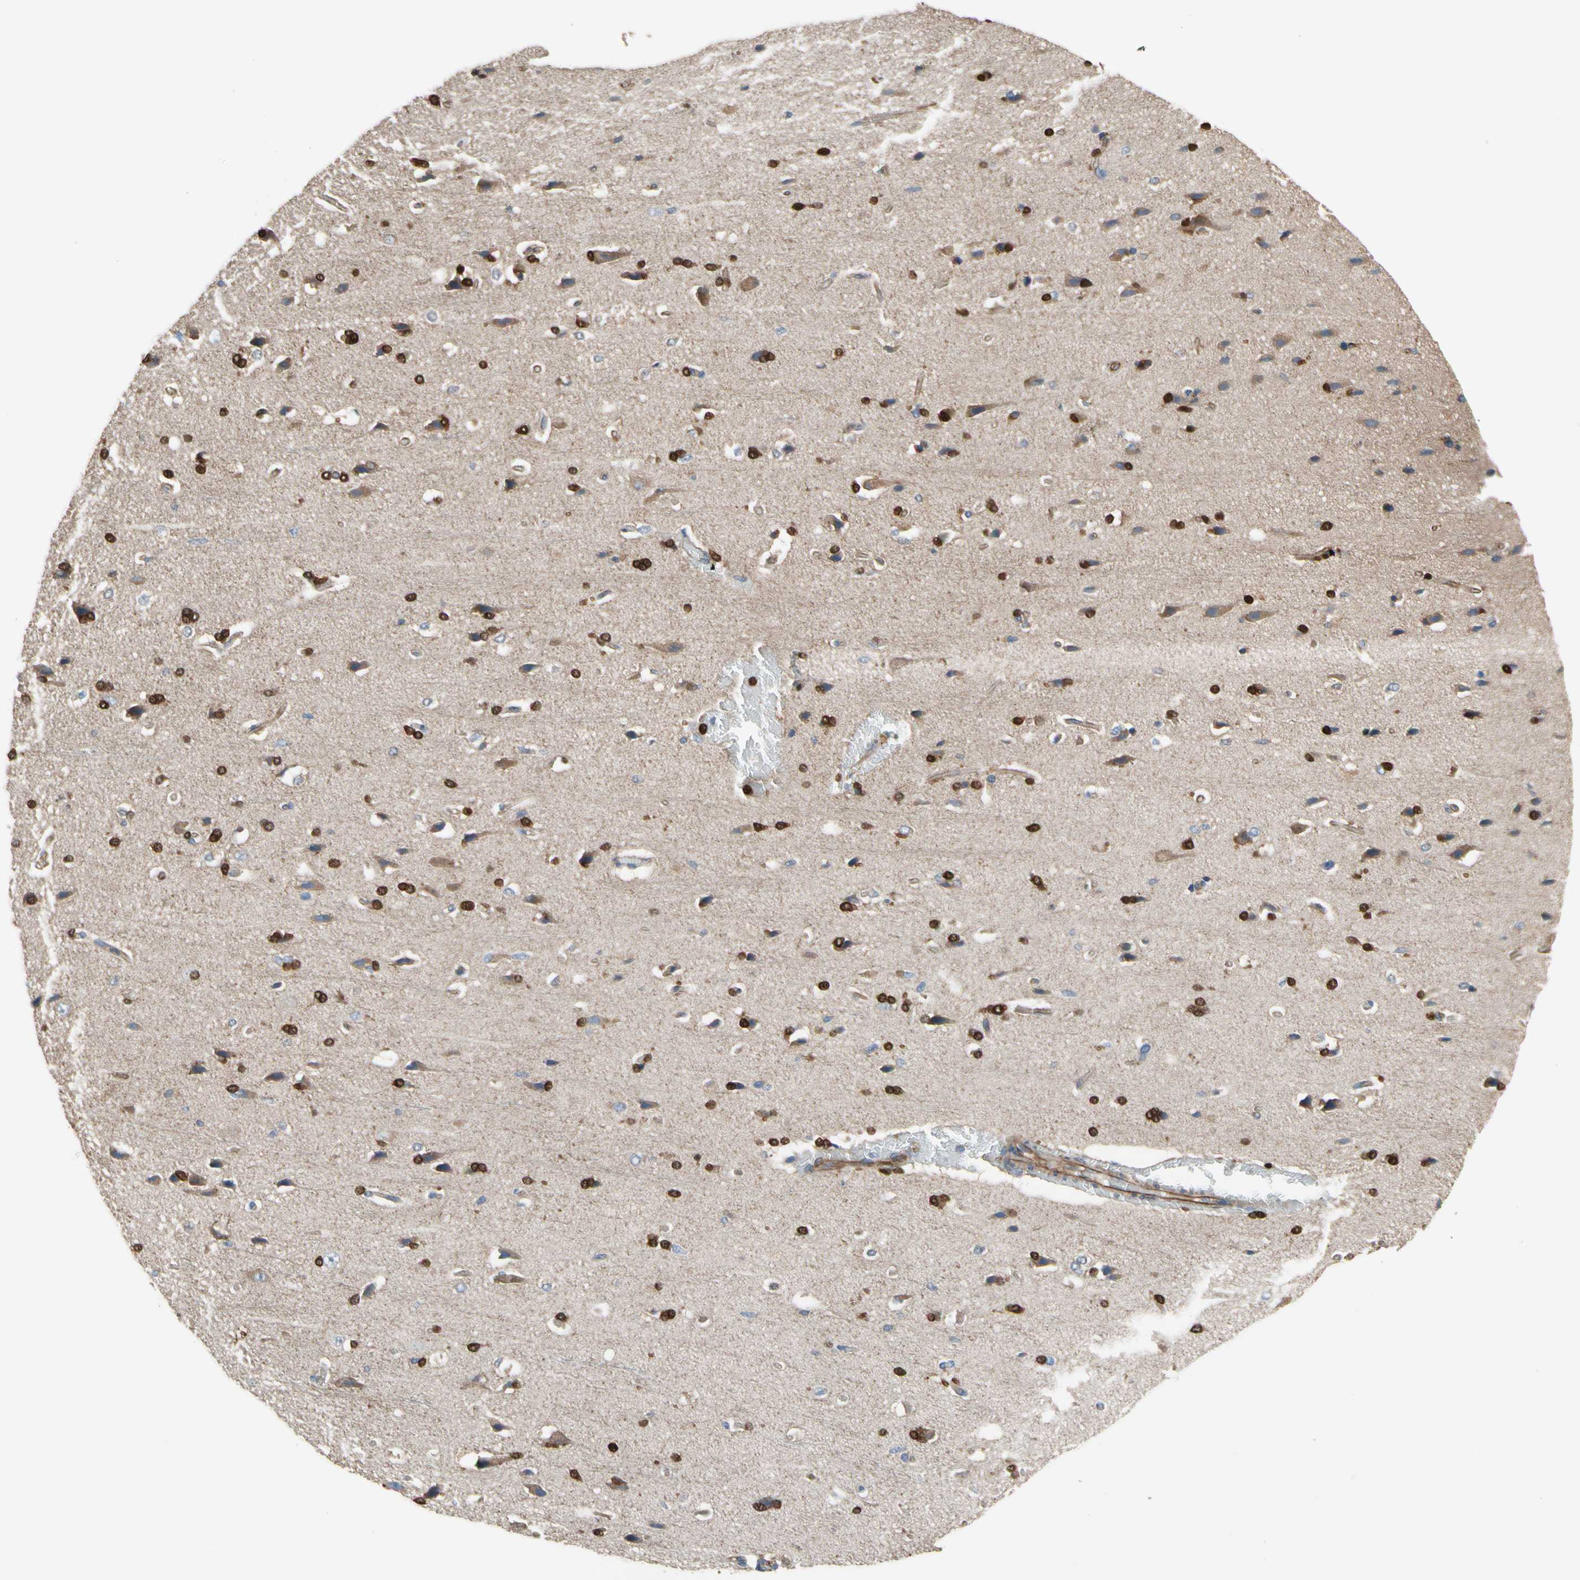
{"staining": {"intensity": "moderate", "quantity": ">75%", "location": "cytoplasmic/membranous"}, "tissue": "cerebral cortex", "cell_type": "Endothelial cells", "image_type": "normal", "snomed": [{"axis": "morphology", "description": "Normal tissue, NOS"}, {"axis": "topography", "description": "Cerebral cortex"}], "caption": "This photomicrograph exhibits unremarkable cerebral cortex stained with immunohistochemistry (IHC) to label a protein in brown. The cytoplasmic/membranous of endothelial cells show moderate positivity for the protein. Nuclei are counter-stained blue.", "gene": "TRAF2", "patient": {"sex": "male", "age": 62}}